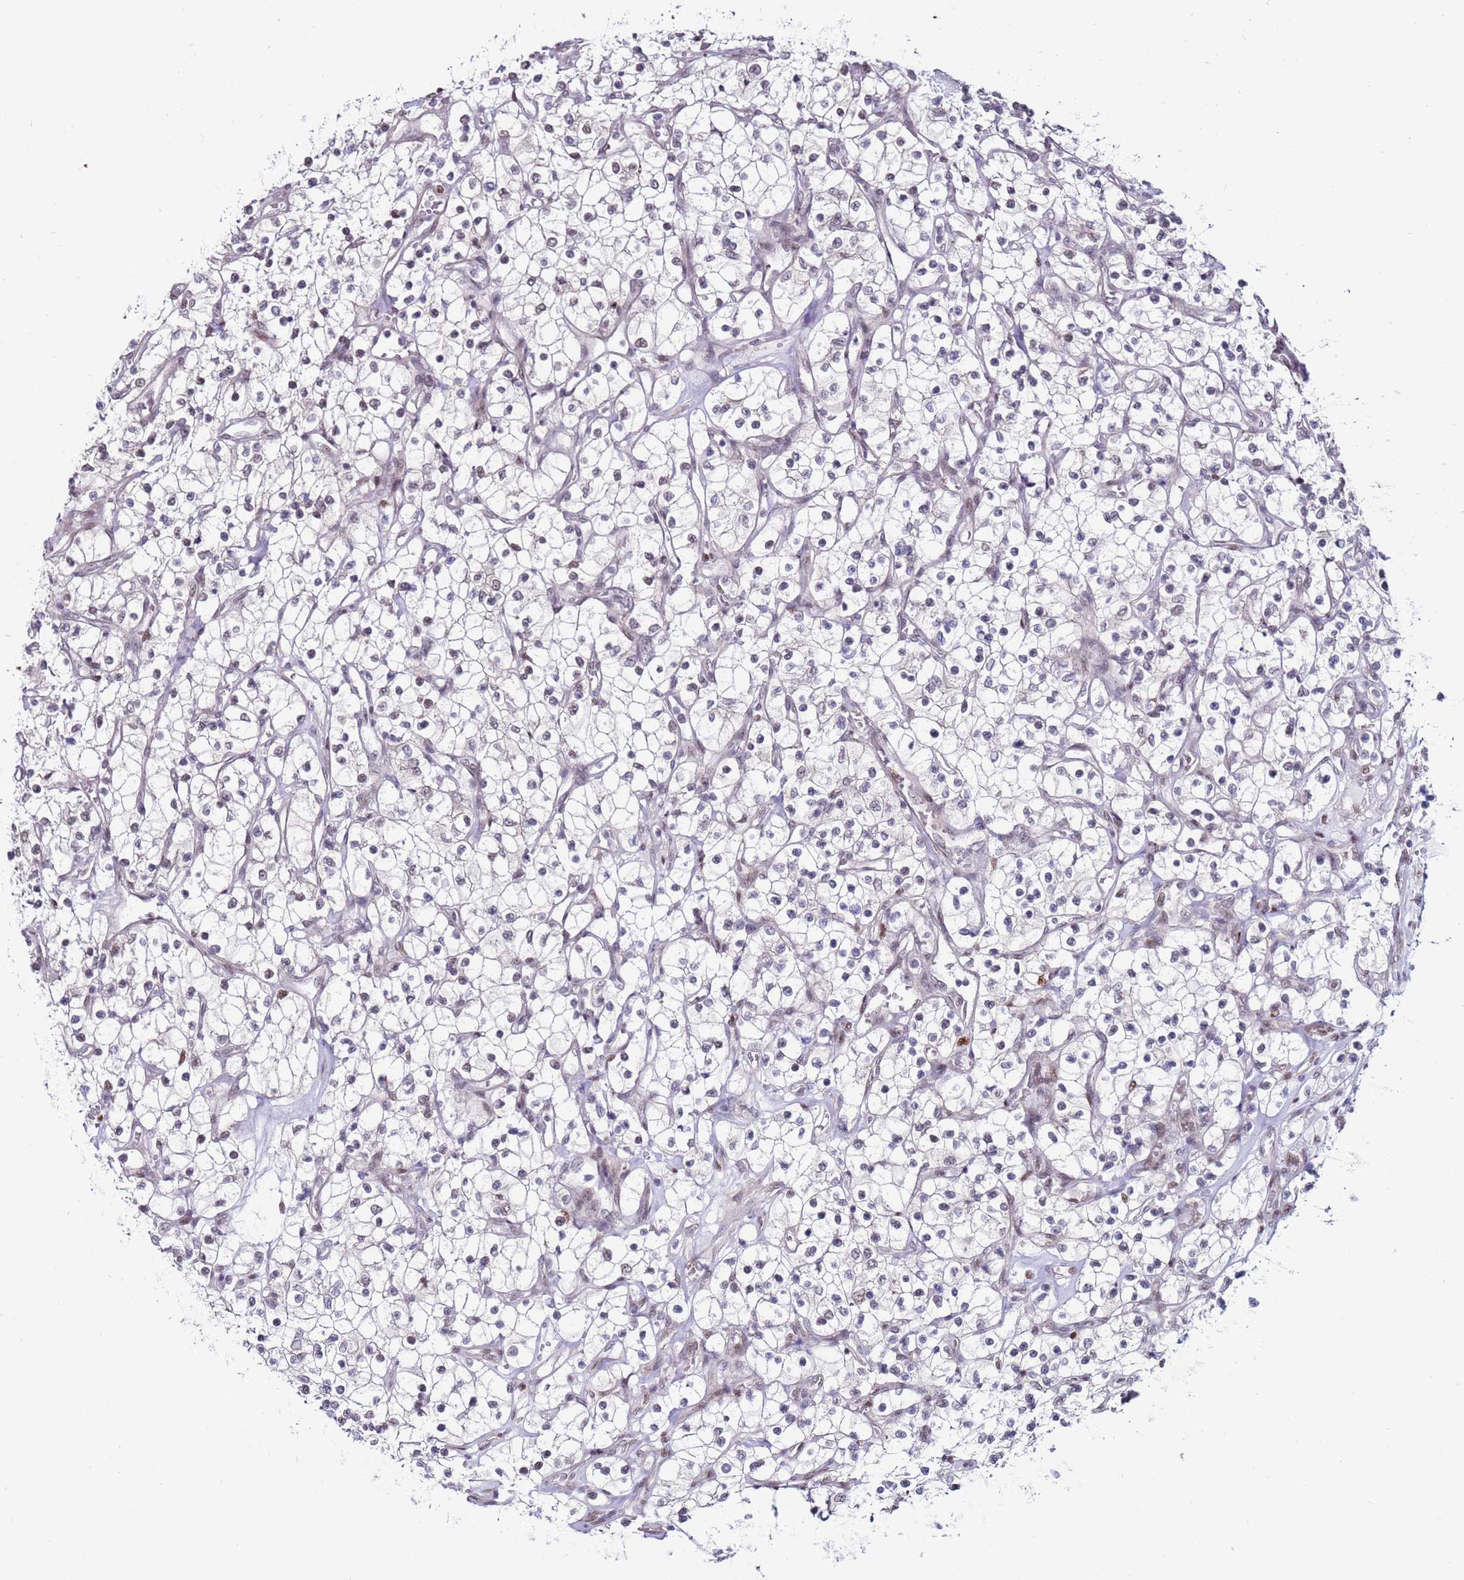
{"staining": {"intensity": "weak", "quantity": "<25%", "location": "nuclear"}, "tissue": "renal cancer", "cell_type": "Tumor cells", "image_type": "cancer", "snomed": [{"axis": "morphology", "description": "Adenocarcinoma, NOS"}, {"axis": "topography", "description": "Kidney"}], "caption": "Tumor cells are negative for brown protein staining in renal cancer (adenocarcinoma).", "gene": "KPNA4", "patient": {"sex": "female", "age": 69}}